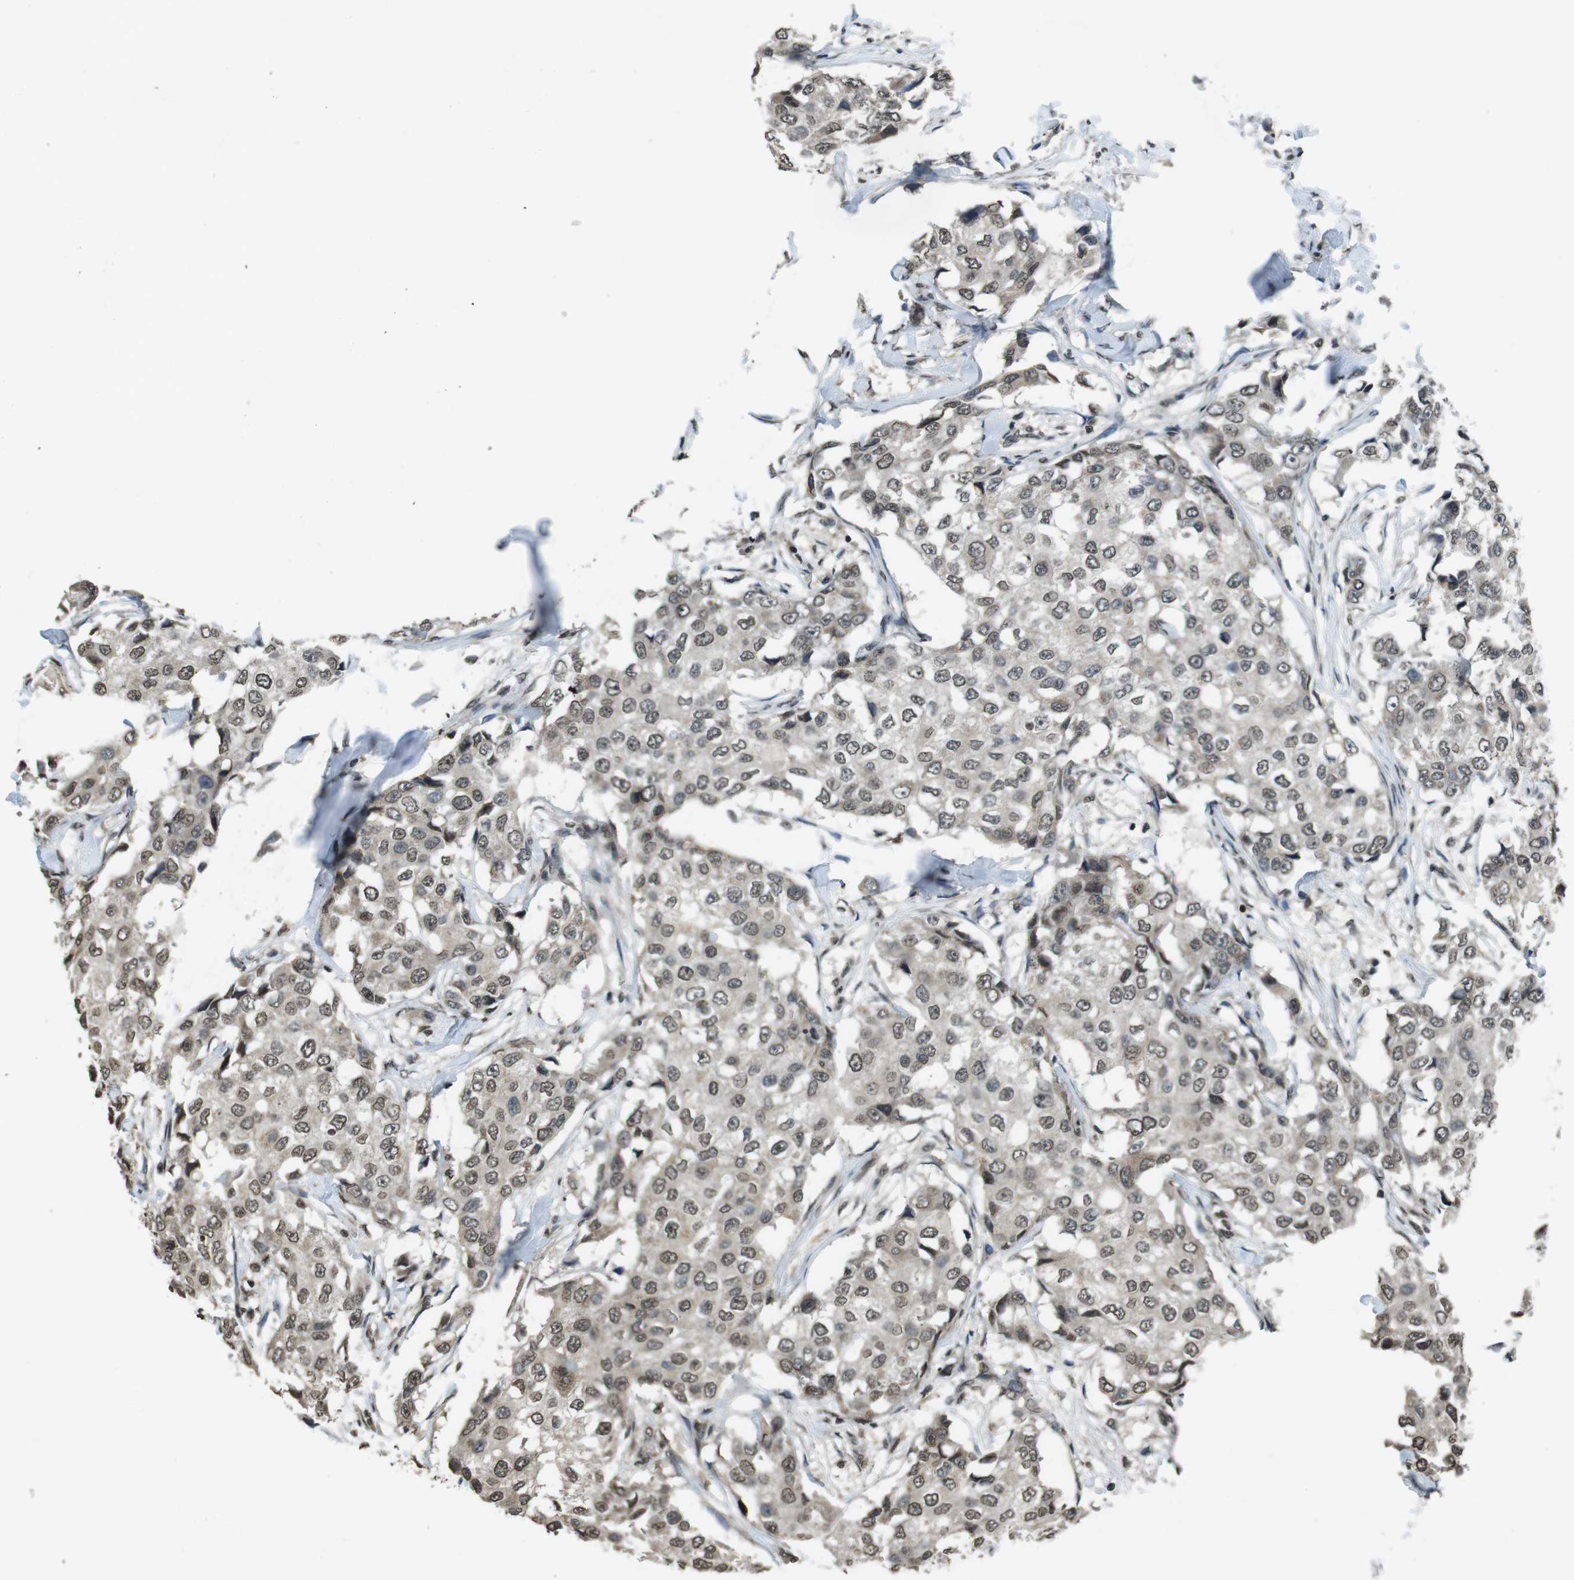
{"staining": {"intensity": "moderate", "quantity": ">75%", "location": "nuclear"}, "tissue": "breast cancer", "cell_type": "Tumor cells", "image_type": "cancer", "snomed": [{"axis": "morphology", "description": "Duct carcinoma"}, {"axis": "topography", "description": "Breast"}], "caption": "High-magnification brightfield microscopy of breast cancer (intraductal carcinoma) stained with DAB (3,3'-diaminobenzidine) (brown) and counterstained with hematoxylin (blue). tumor cells exhibit moderate nuclear staining is present in approximately>75% of cells. The staining was performed using DAB, with brown indicating positive protein expression. Nuclei are stained blue with hematoxylin.", "gene": "MAF", "patient": {"sex": "female", "age": 27}}